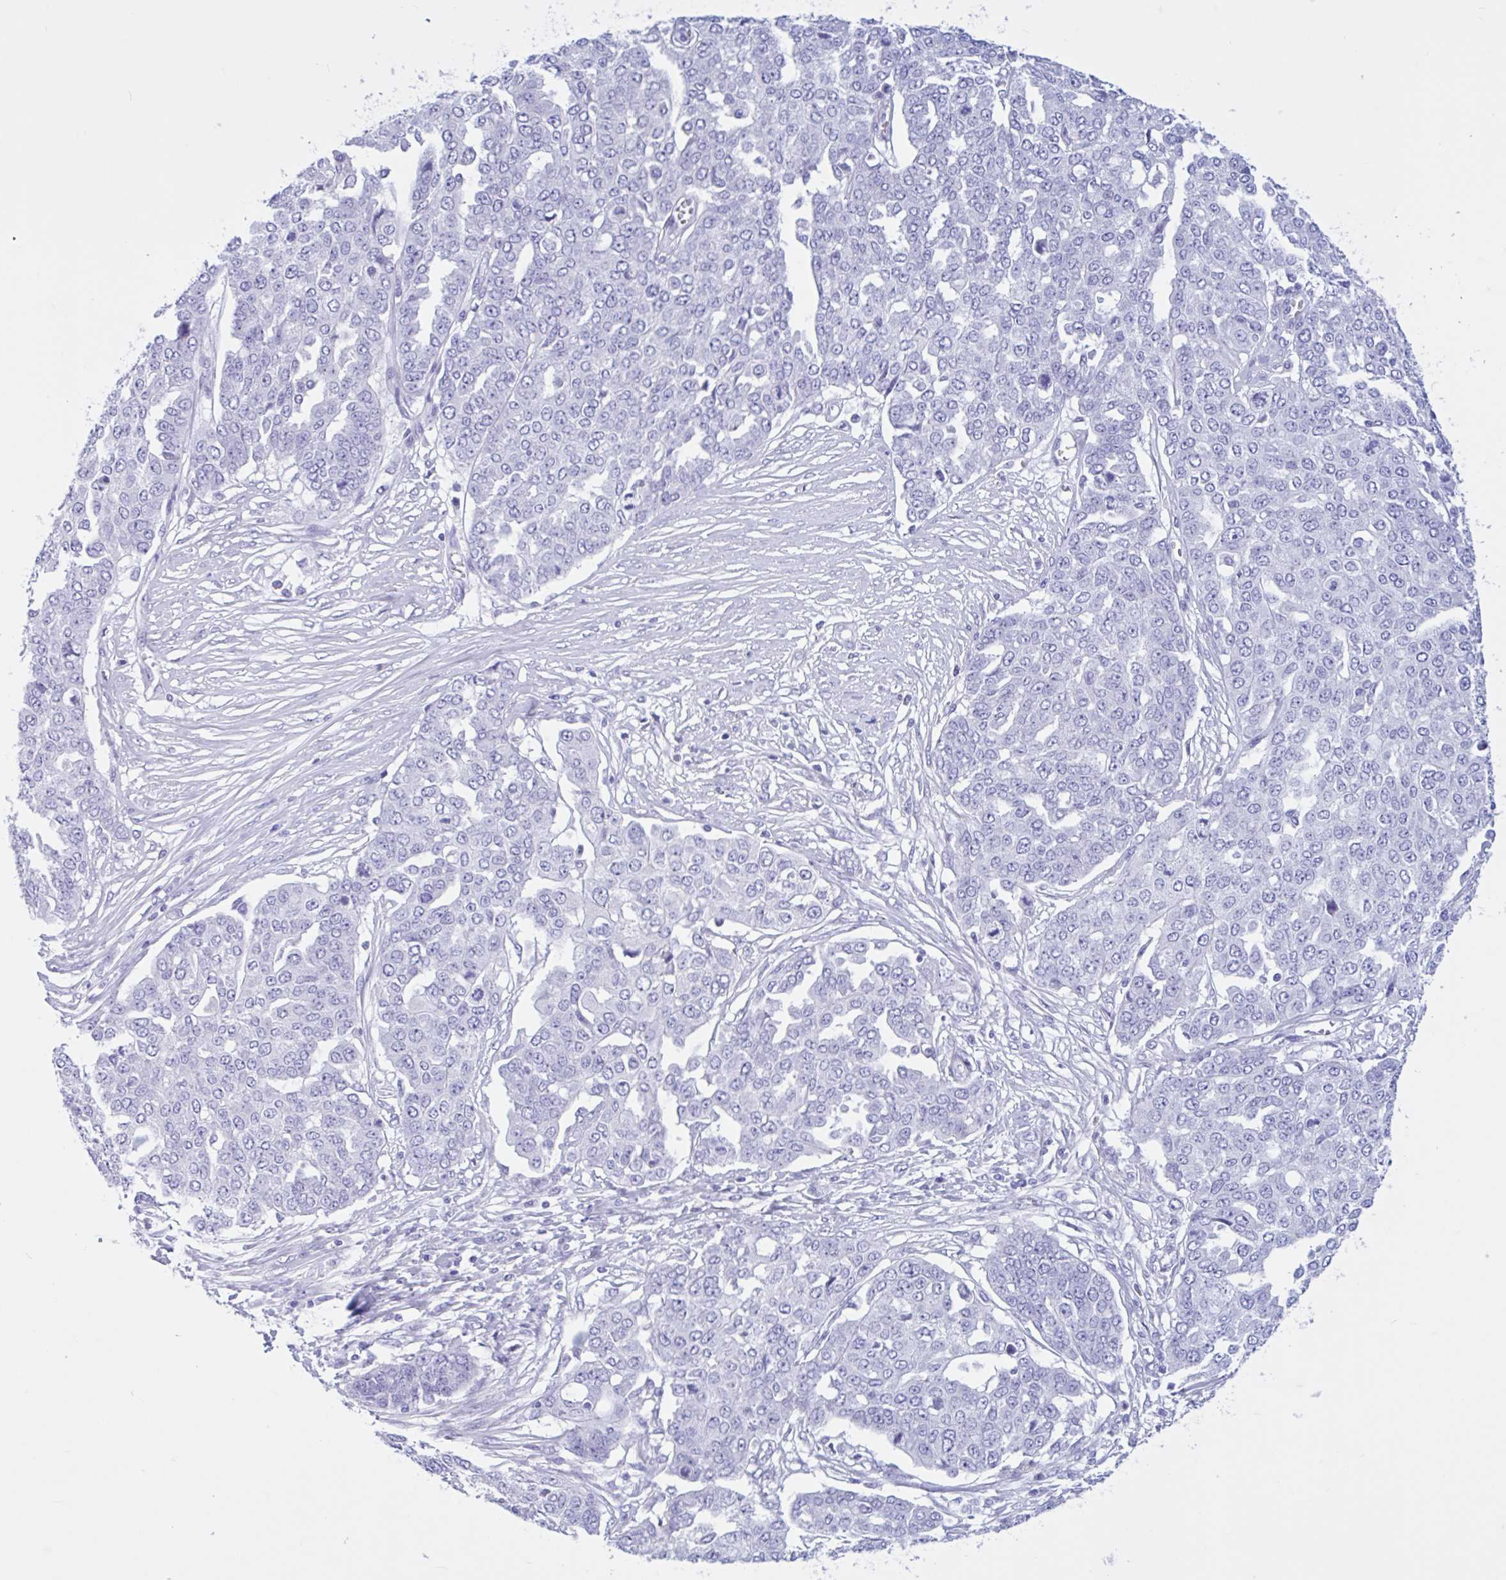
{"staining": {"intensity": "negative", "quantity": "none", "location": "none"}, "tissue": "ovarian cancer", "cell_type": "Tumor cells", "image_type": "cancer", "snomed": [{"axis": "morphology", "description": "Cystadenocarcinoma, serous, NOS"}, {"axis": "topography", "description": "Soft tissue"}, {"axis": "topography", "description": "Ovary"}], "caption": "Serous cystadenocarcinoma (ovarian) was stained to show a protein in brown. There is no significant expression in tumor cells.", "gene": "OR4N4", "patient": {"sex": "female", "age": 57}}